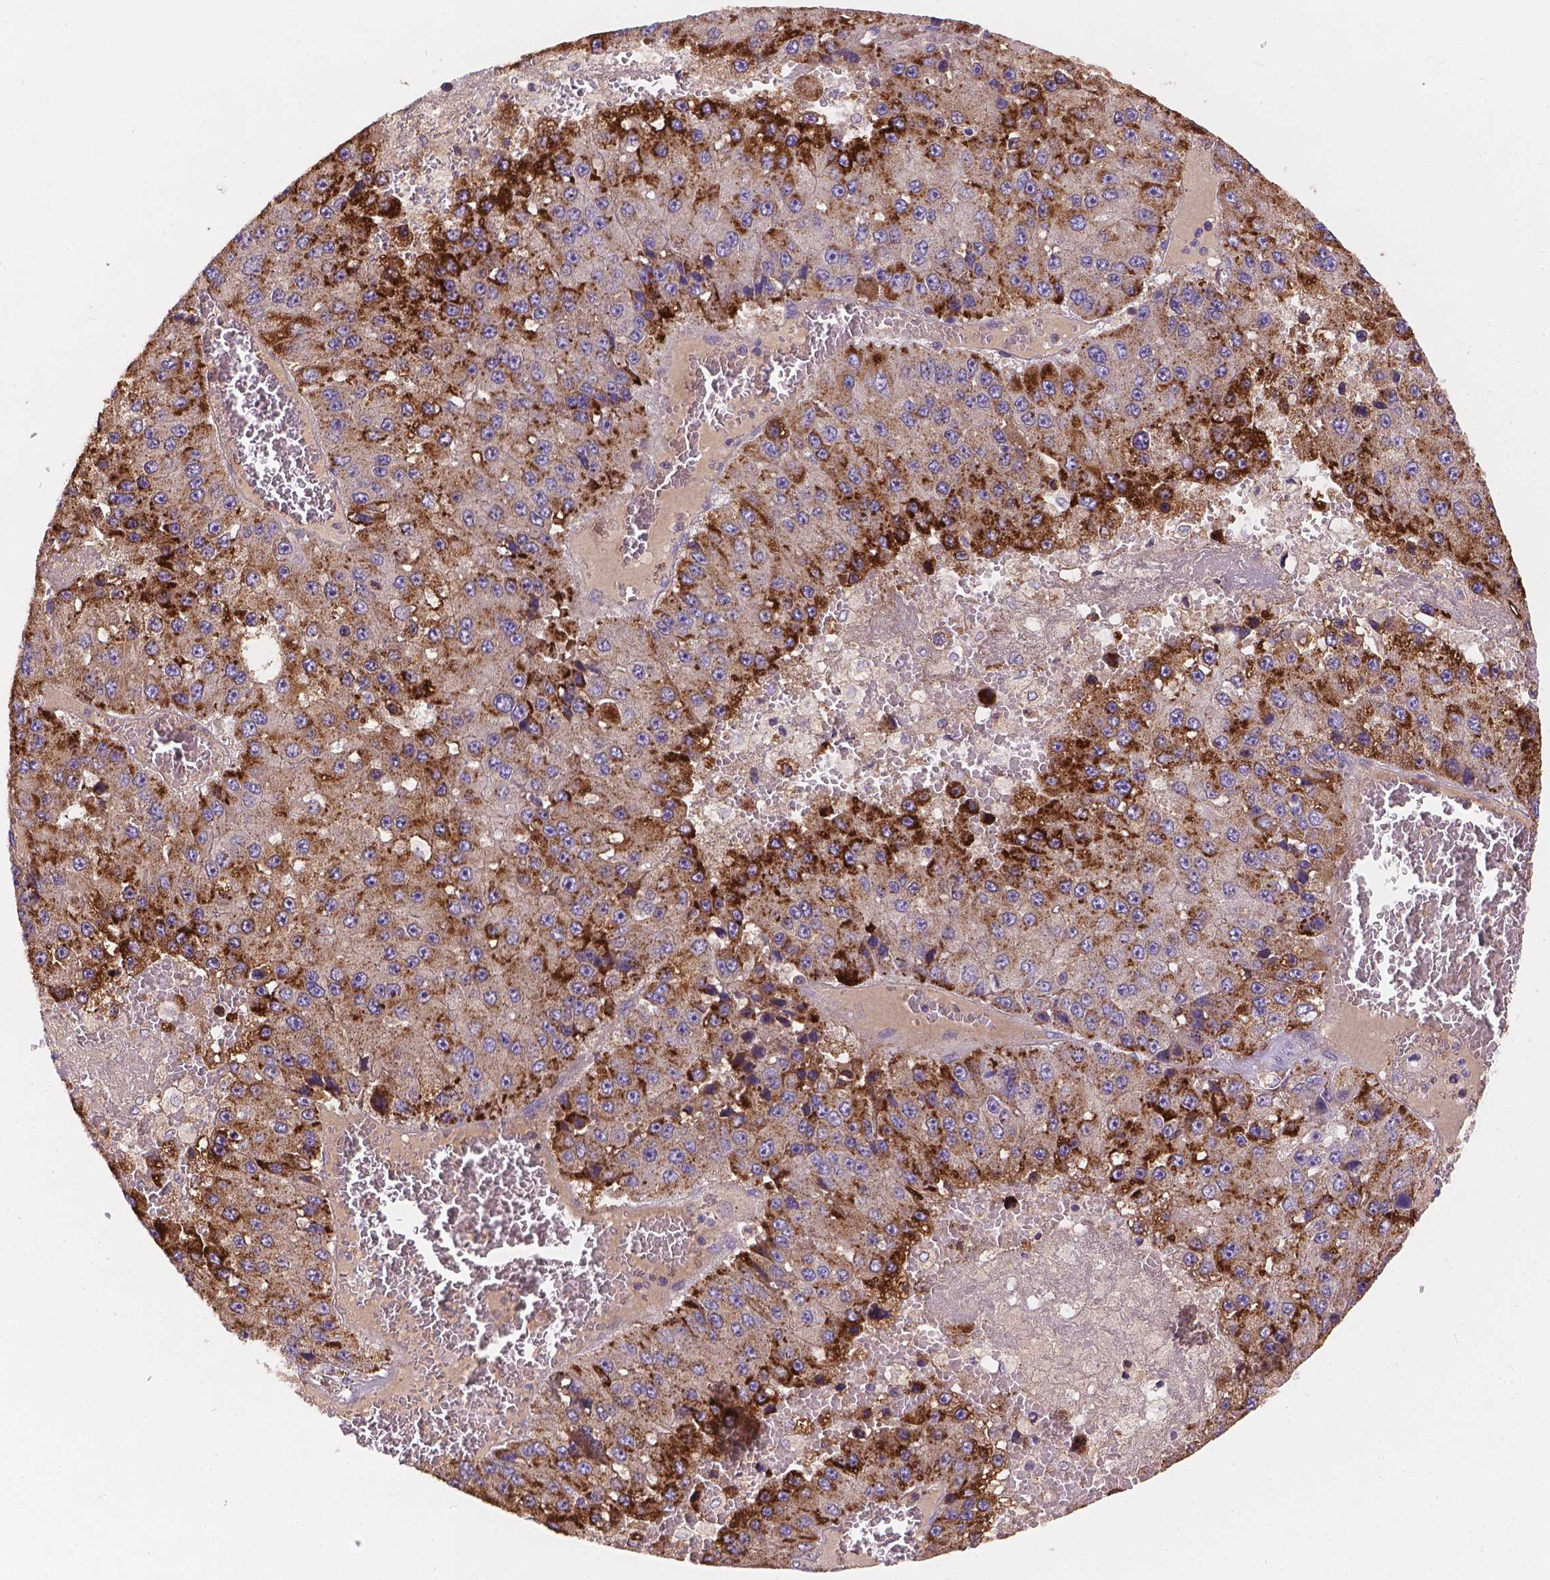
{"staining": {"intensity": "strong", "quantity": ">75%", "location": "cytoplasmic/membranous"}, "tissue": "liver cancer", "cell_type": "Tumor cells", "image_type": "cancer", "snomed": [{"axis": "morphology", "description": "Carcinoma, Hepatocellular, NOS"}, {"axis": "topography", "description": "Liver"}], "caption": "Tumor cells demonstrate high levels of strong cytoplasmic/membranous expression in about >75% of cells in hepatocellular carcinoma (liver).", "gene": "CDK10", "patient": {"sex": "female", "age": 73}}